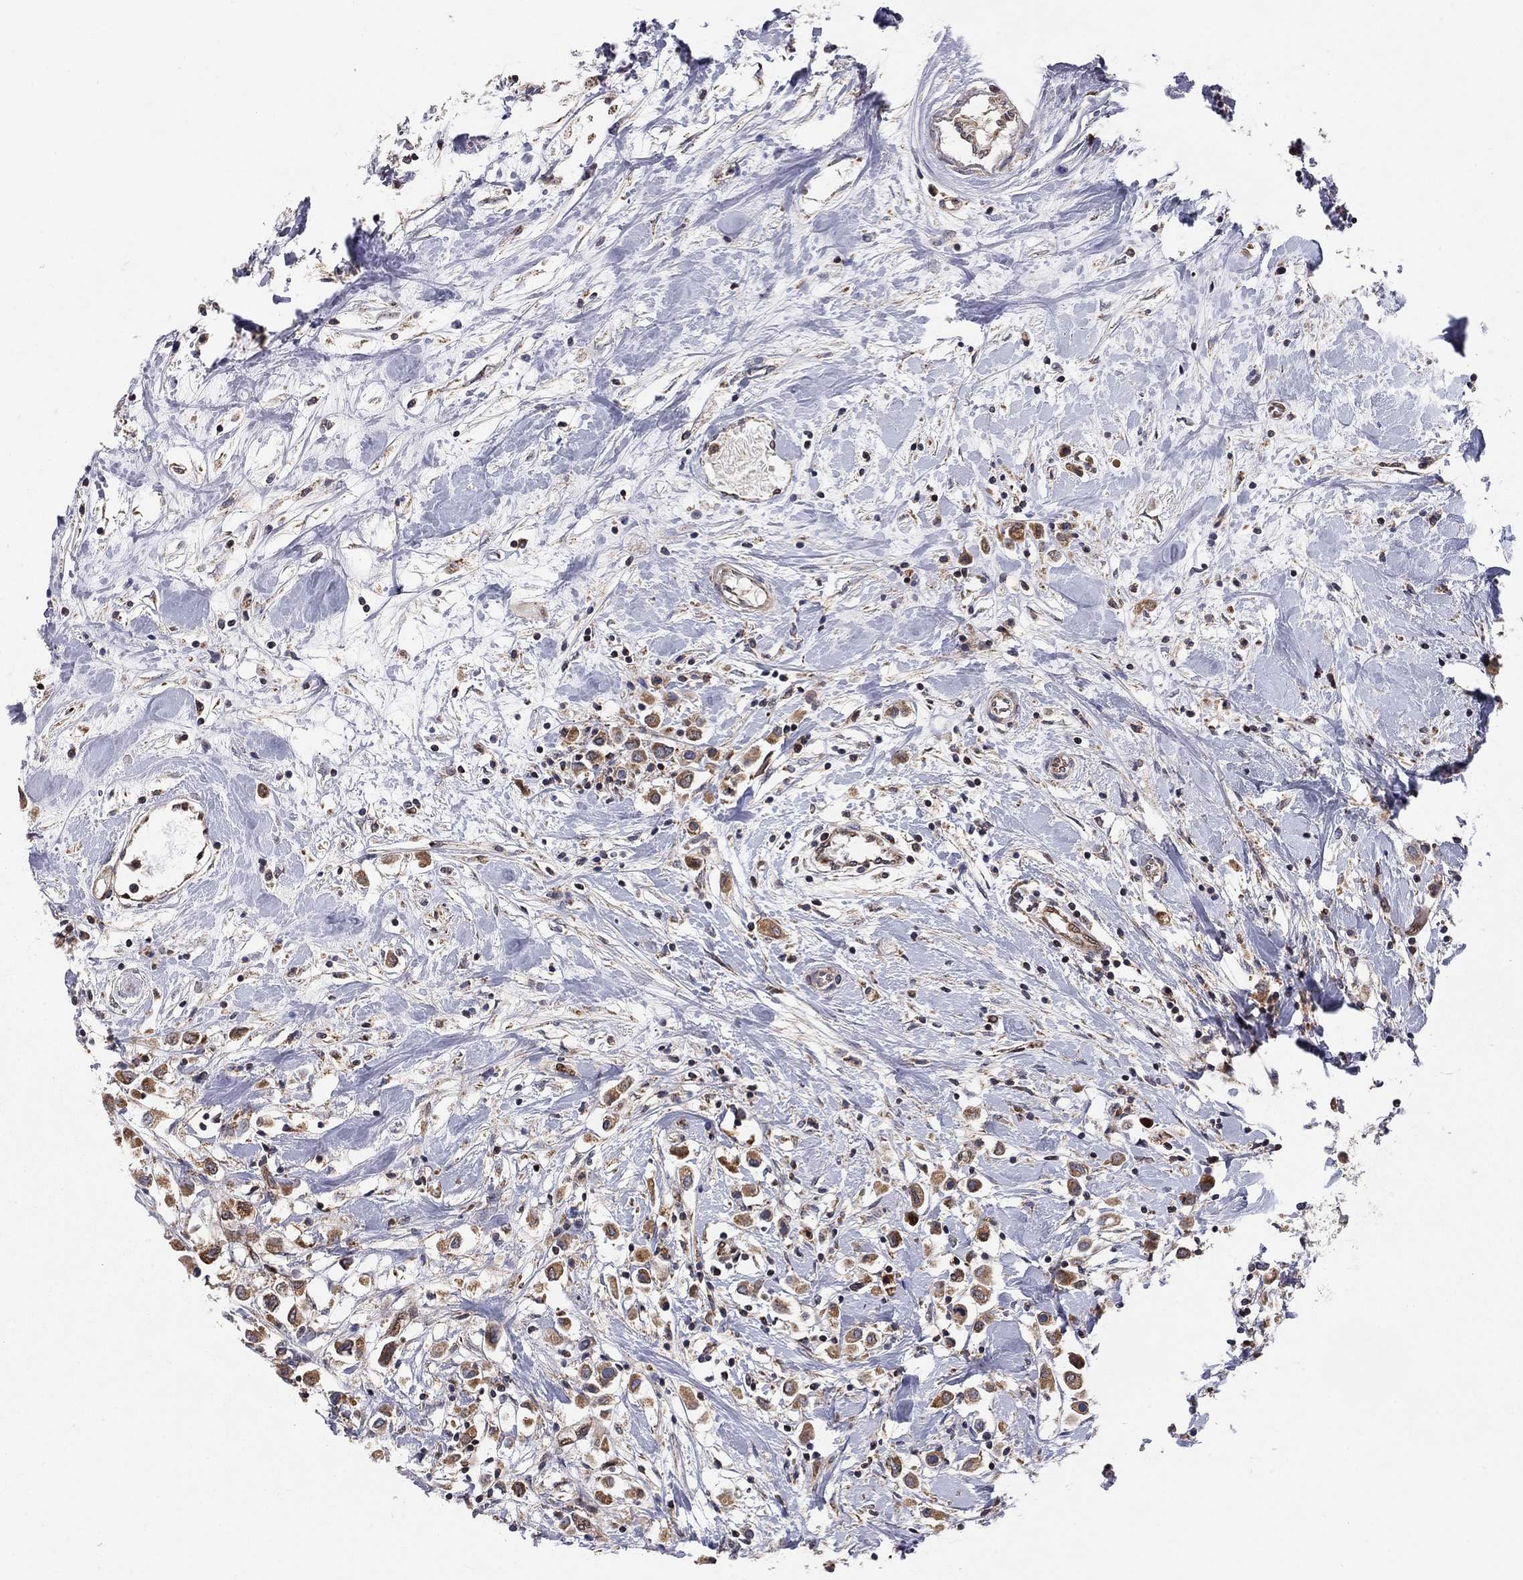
{"staining": {"intensity": "strong", "quantity": ">75%", "location": "cytoplasmic/membranous"}, "tissue": "breast cancer", "cell_type": "Tumor cells", "image_type": "cancer", "snomed": [{"axis": "morphology", "description": "Duct carcinoma"}, {"axis": "topography", "description": "Breast"}], "caption": "The histopathology image reveals staining of intraductal carcinoma (breast), revealing strong cytoplasmic/membranous protein staining (brown color) within tumor cells.", "gene": "ELOB", "patient": {"sex": "female", "age": 61}}